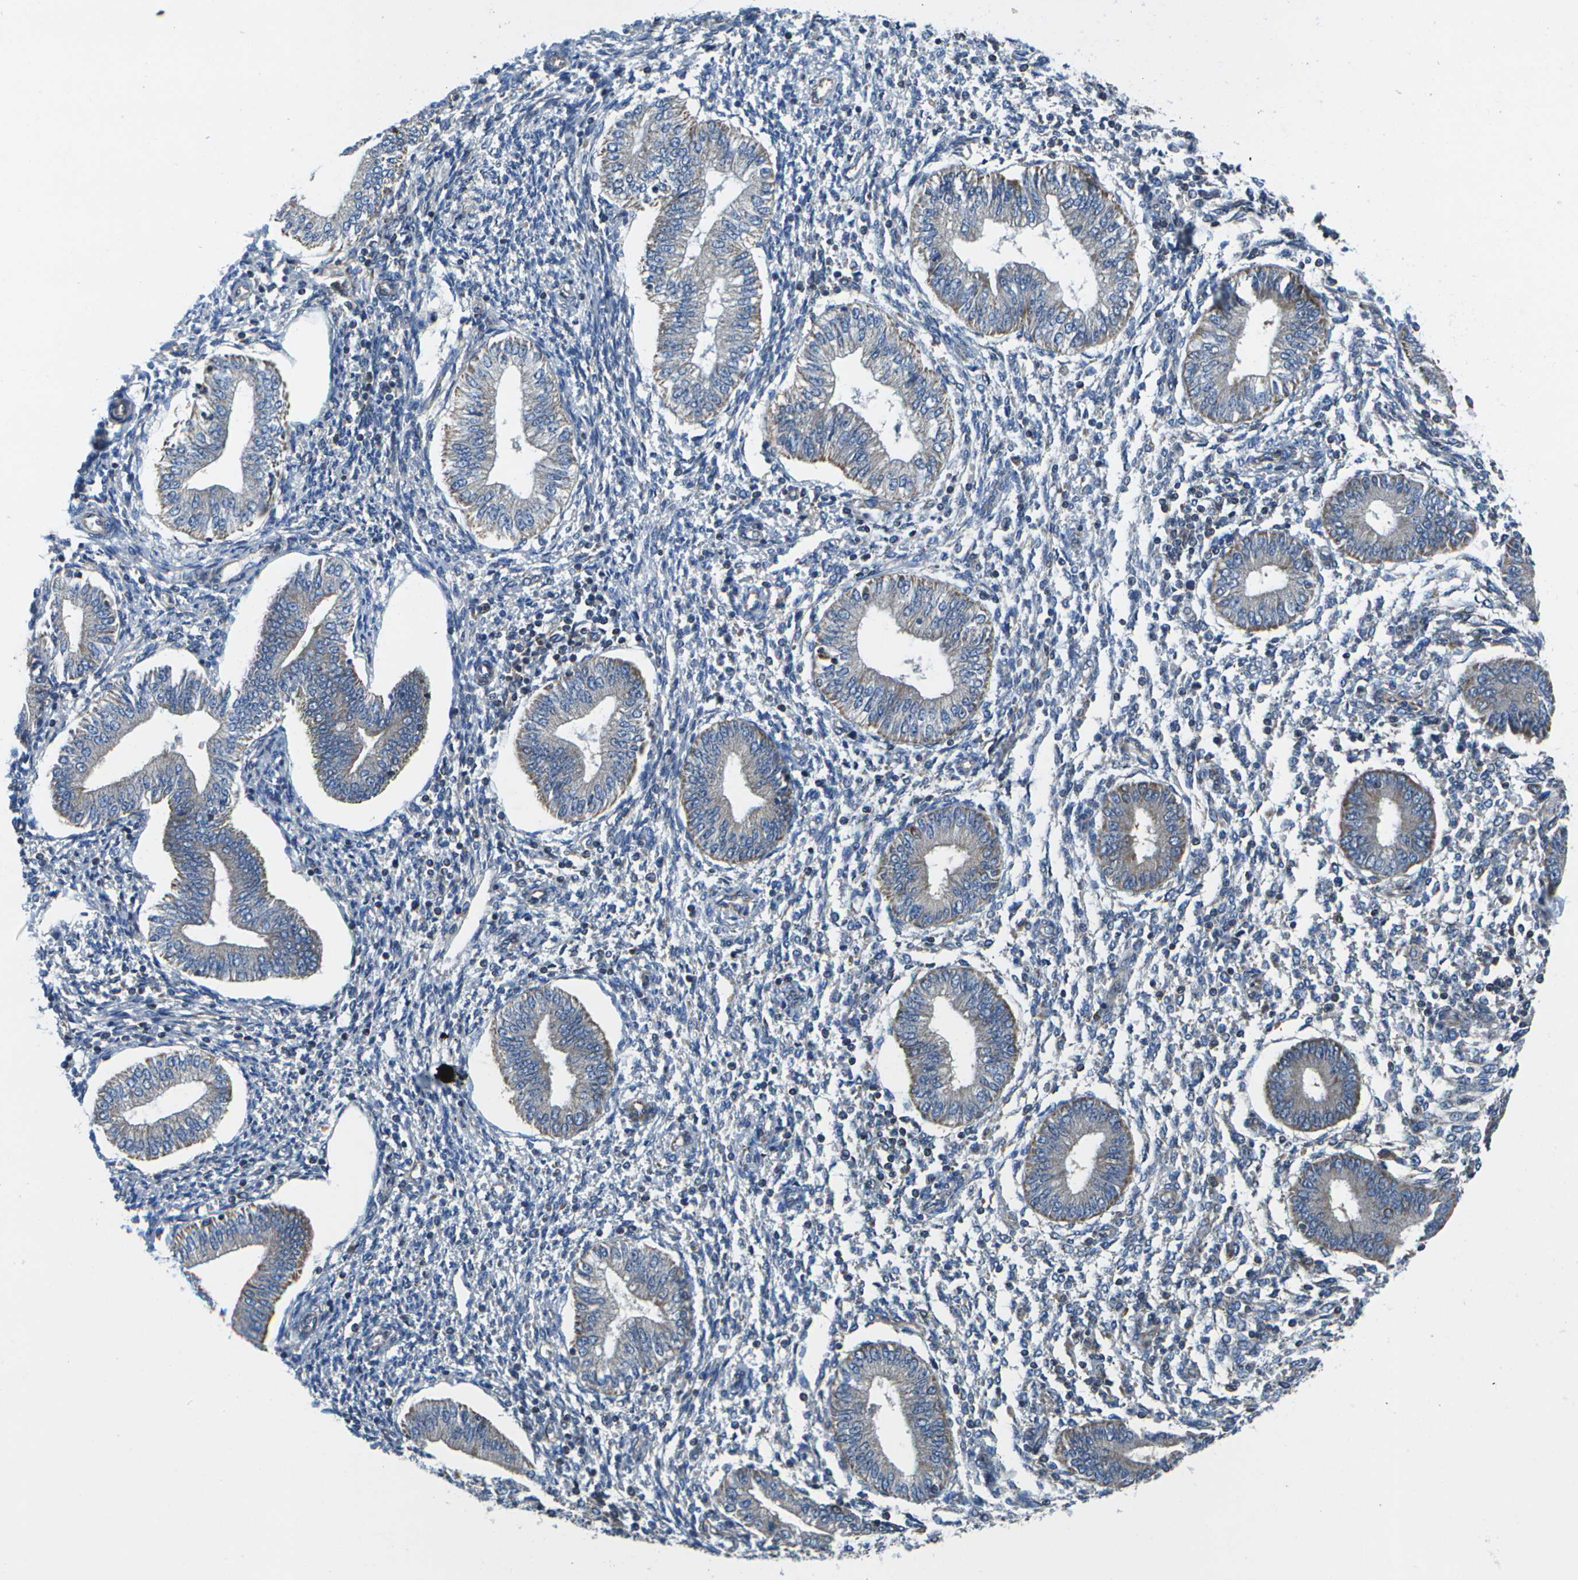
{"staining": {"intensity": "moderate", "quantity": ">75%", "location": "cytoplasmic/membranous"}, "tissue": "endometrium", "cell_type": "Cells in endometrial stroma", "image_type": "normal", "snomed": [{"axis": "morphology", "description": "Normal tissue, NOS"}, {"axis": "topography", "description": "Endometrium"}], "caption": "Immunohistochemistry (IHC) (DAB) staining of normal endometrium demonstrates moderate cytoplasmic/membranous protein staining in about >75% of cells in endometrial stroma.", "gene": "MVK", "patient": {"sex": "female", "age": 50}}